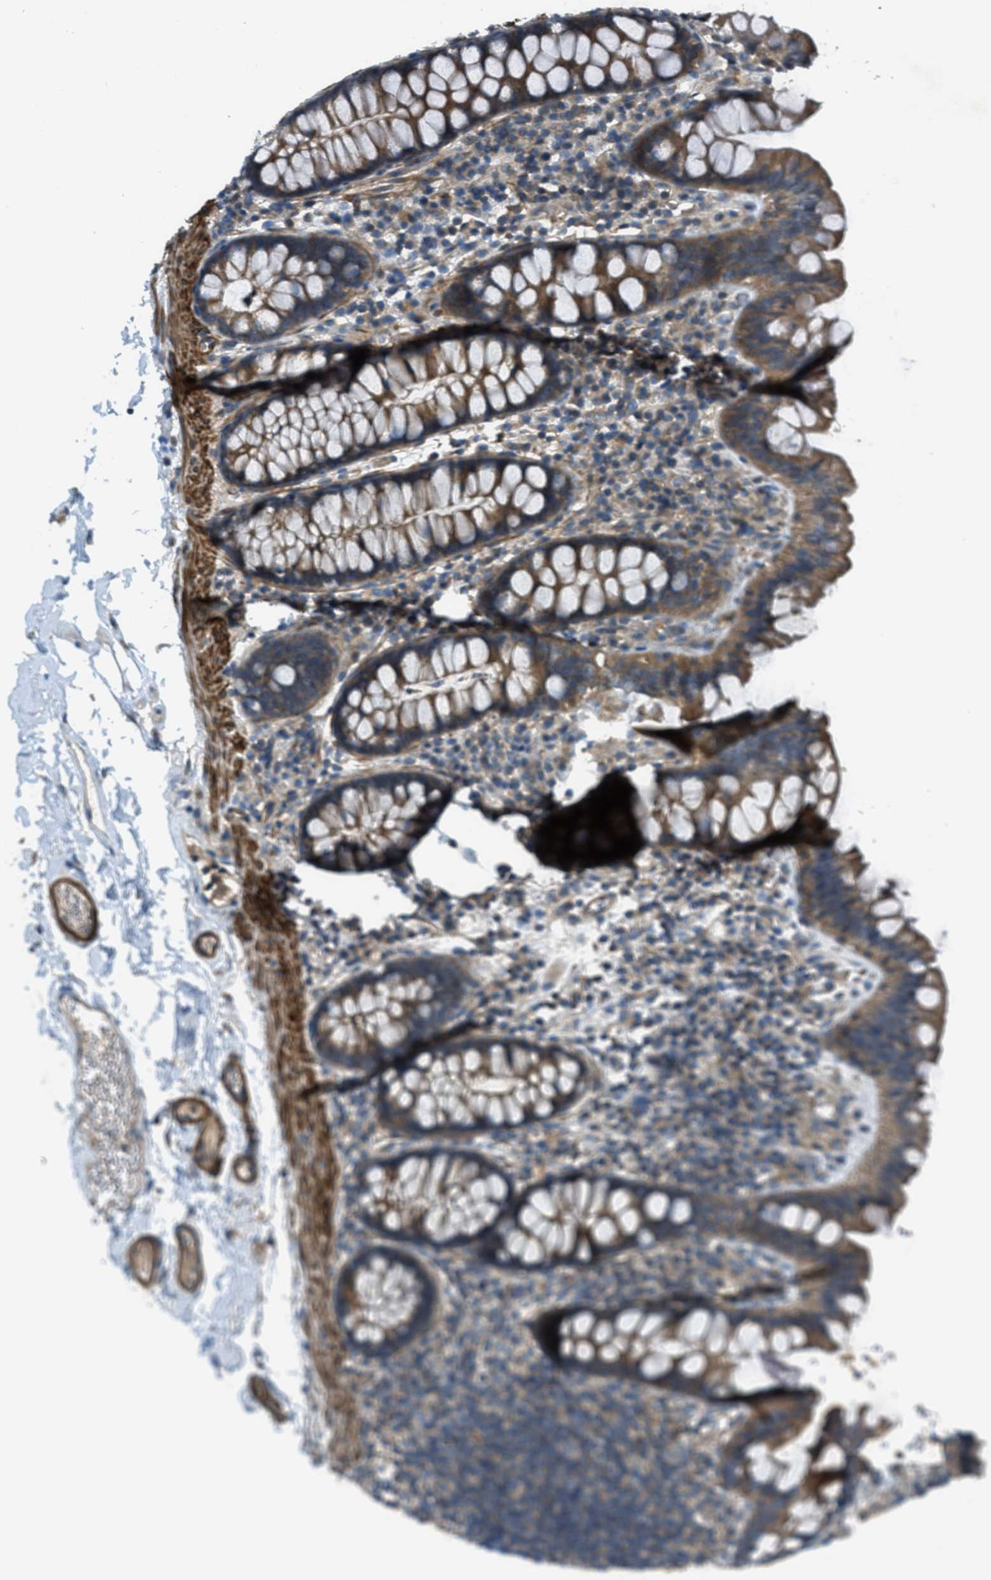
{"staining": {"intensity": "strong", "quantity": ">75%", "location": "cytoplasmic/membranous"}, "tissue": "colon", "cell_type": "Endothelial cells", "image_type": "normal", "snomed": [{"axis": "morphology", "description": "Normal tissue, NOS"}, {"axis": "topography", "description": "Colon"}], "caption": "Approximately >75% of endothelial cells in normal human colon show strong cytoplasmic/membranous protein staining as visualized by brown immunohistochemical staining.", "gene": "VEZT", "patient": {"sex": "female", "age": 80}}